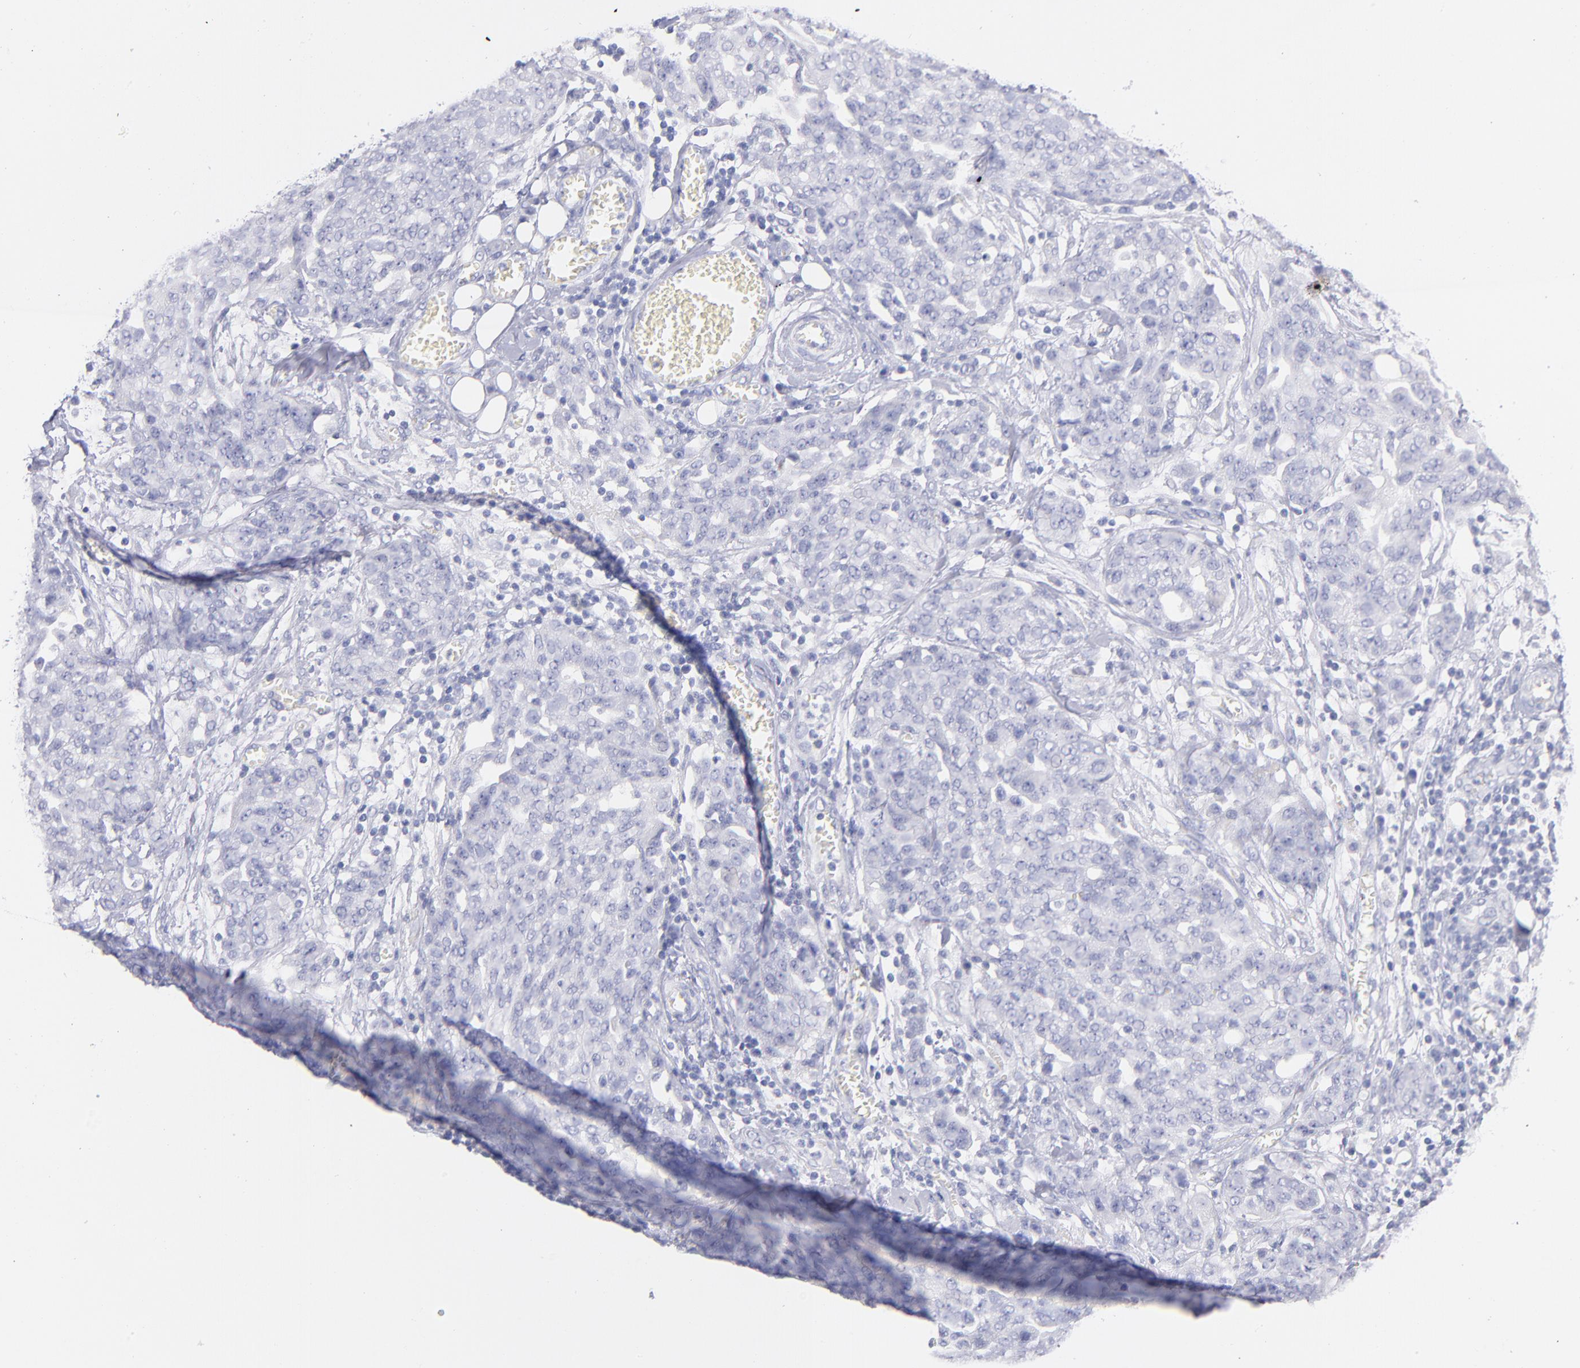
{"staining": {"intensity": "negative", "quantity": "none", "location": "none"}, "tissue": "ovarian cancer", "cell_type": "Tumor cells", "image_type": "cancer", "snomed": [{"axis": "morphology", "description": "Cystadenocarcinoma, serous, NOS"}, {"axis": "topography", "description": "Soft tissue"}, {"axis": "topography", "description": "Ovary"}], "caption": "Immunohistochemistry (IHC) image of neoplastic tissue: serous cystadenocarcinoma (ovarian) stained with DAB (3,3'-diaminobenzidine) demonstrates no significant protein expression in tumor cells.", "gene": "SCGN", "patient": {"sex": "female", "age": 57}}